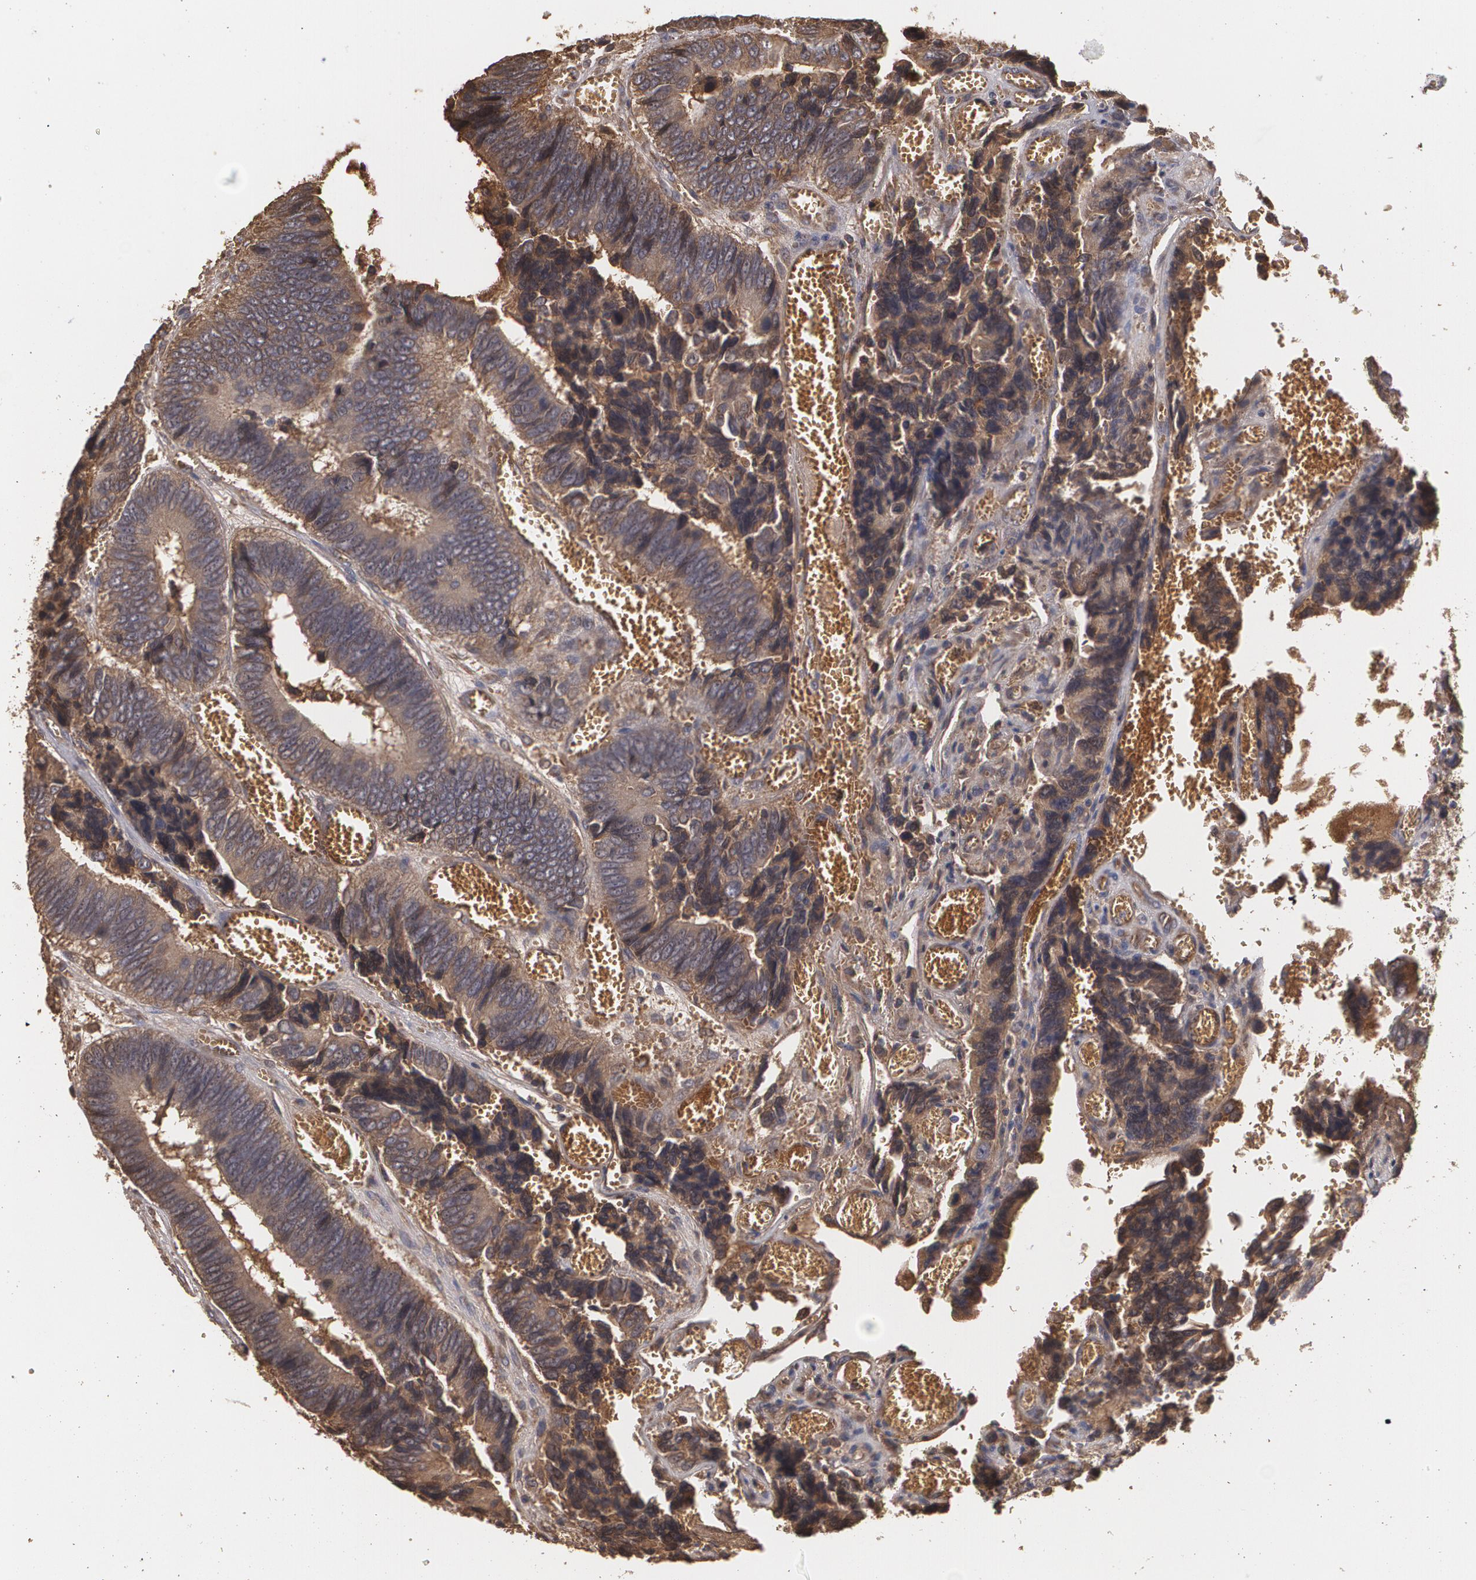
{"staining": {"intensity": "weak", "quantity": ">75%", "location": "cytoplasmic/membranous"}, "tissue": "colorectal cancer", "cell_type": "Tumor cells", "image_type": "cancer", "snomed": [{"axis": "morphology", "description": "Adenocarcinoma, NOS"}, {"axis": "topography", "description": "Colon"}], "caption": "Colorectal cancer stained with IHC displays weak cytoplasmic/membranous positivity in about >75% of tumor cells.", "gene": "PON1", "patient": {"sex": "male", "age": 72}}